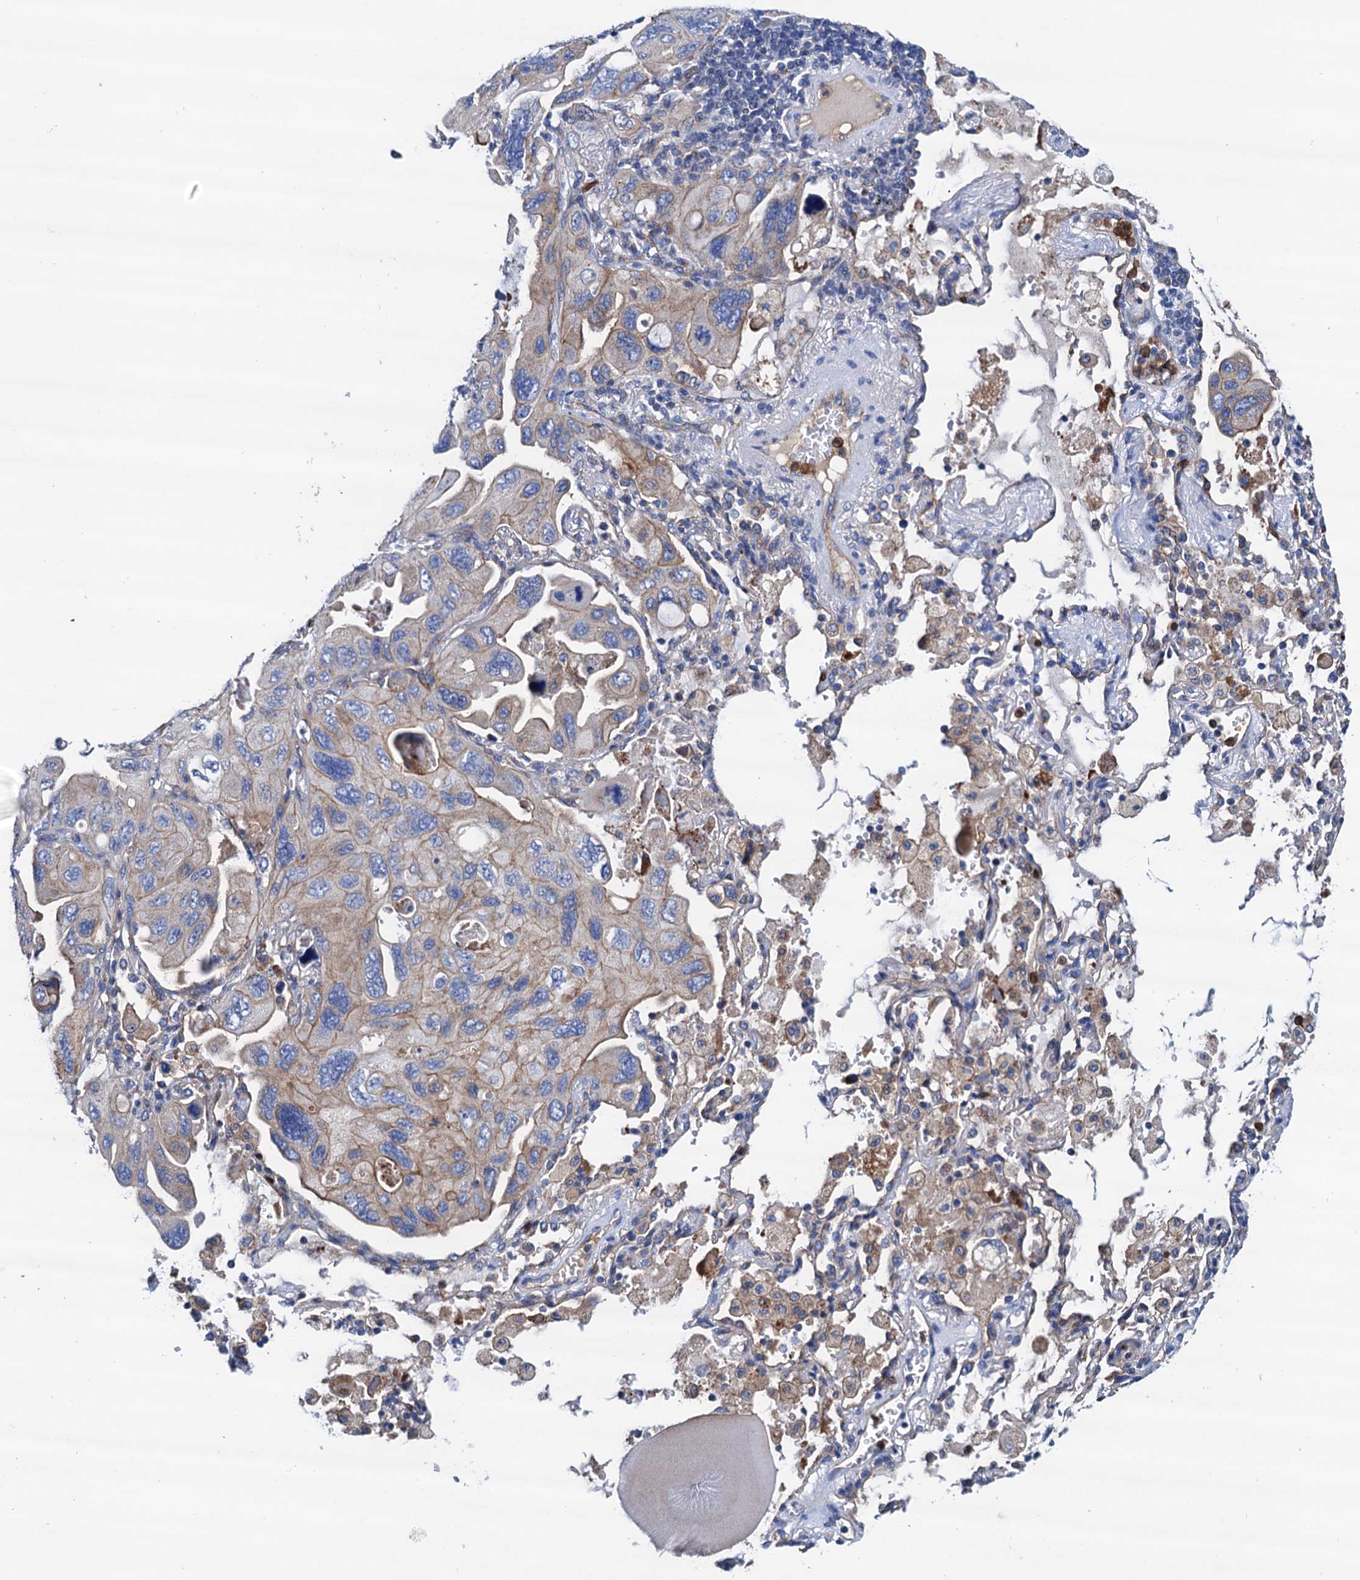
{"staining": {"intensity": "weak", "quantity": "<25%", "location": "cytoplasmic/membranous"}, "tissue": "lung cancer", "cell_type": "Tumor cells", "image_type": "cancer", "snomed": [{"axis": "morphology", "description": "Squamous cell carcinoma, NOS"}, {"axis": "topography", "description": "Lung"}], "caption": "Immunohistochemistry histopathology image of human squamous cell carcinoma (lung) stained for a protein (brown), which demonstrates no positivity in tumor cells.", "gene": "RASSF9", "patient": {"sex": "female", "age": 73}}